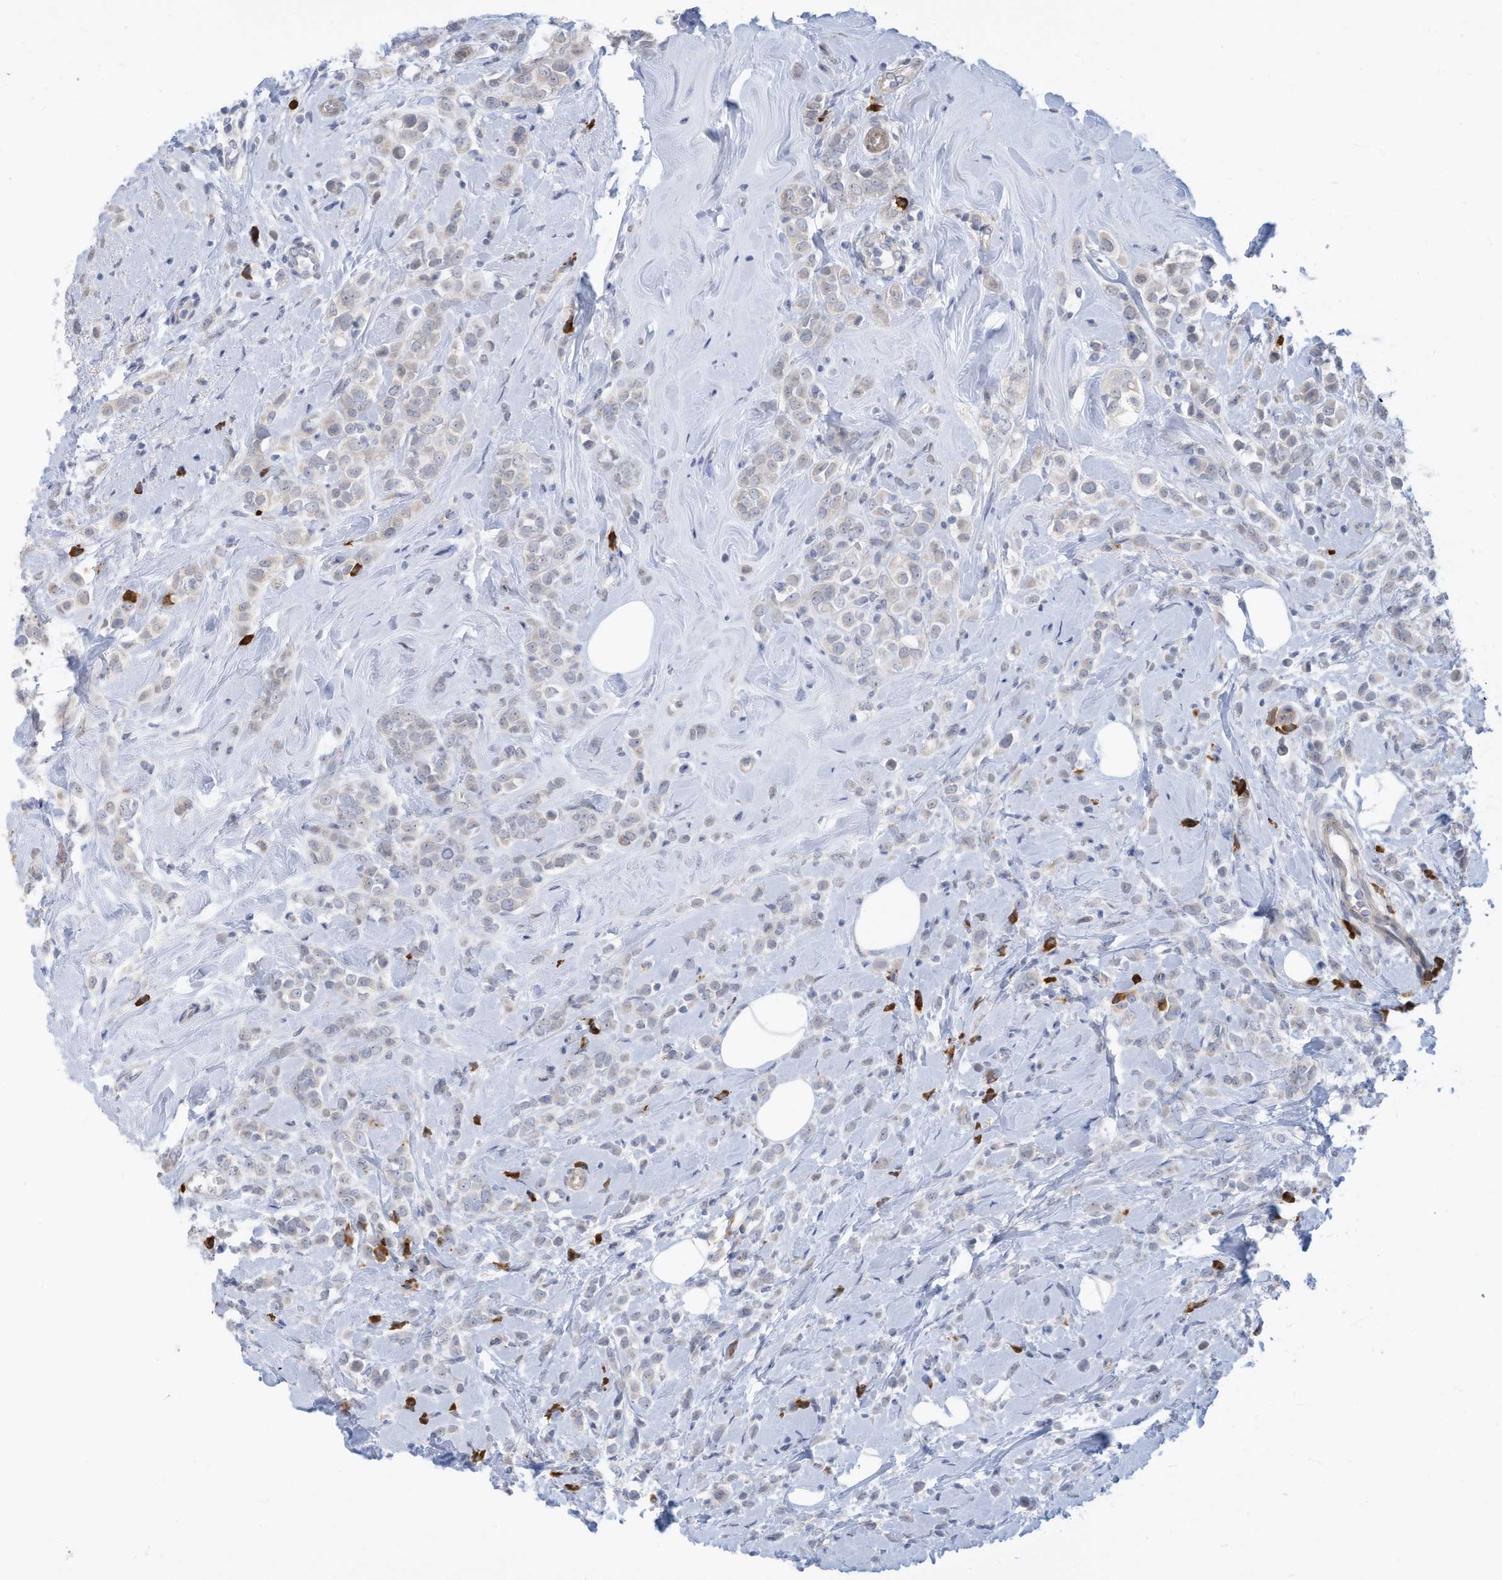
{"staining": {"intensity": "negative", "quantity": "none", "location": "none"}, "tissue": "breast cancer", "cell_type": "Tumor cells", "image_type": "cancer", "snomed": [{"axis": "morphology", "description": "Lobular carcinoma"}, {"axis": "topography", "description": "Breast"}], "caption": "DAB (3,3'-diaminobenzidine) immunohistochemical staining of human breast cancer displays no significant expression in tumor cells.", "gene": "ZNF292", "patient": {"sex": "female", "age": 47}}